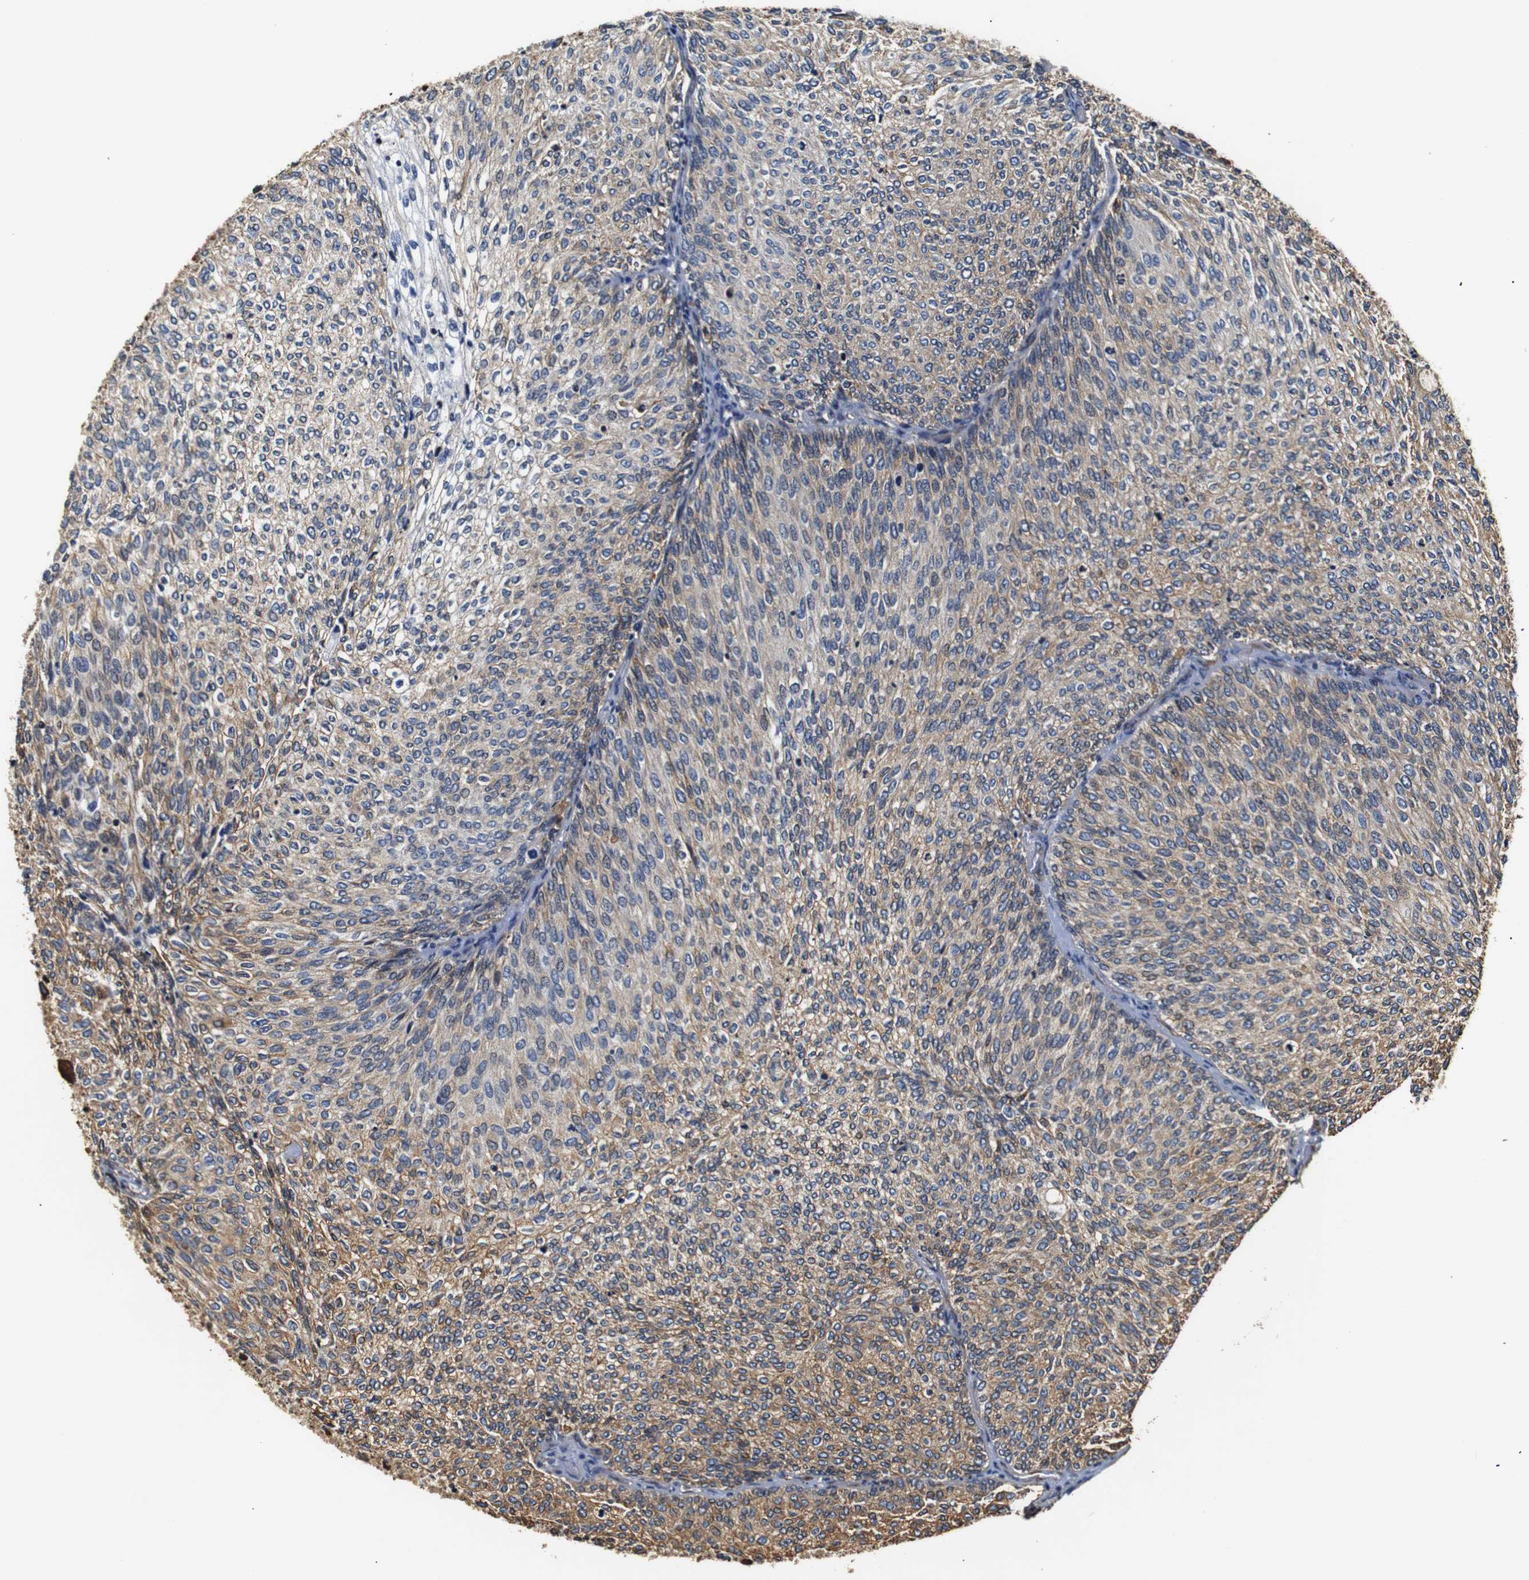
{"staining": {"intensity": "weak", "quantity": ">75%", "location": "cytoplasmic/membranous"}, "tissue": "urothelial cancer", "cell_type": "Tumor cells", "image_type": "cancer", "snomed": [{"axis": "morphology", "description": "Urothelial carcinoma, Low grade"}, {"axis": "topography", "description": "Urinary bladder"}], "caption": "The histopathology image reveals staining of urothelial carcinoma (low-grade), revealing weak cytoplasmic/membranous protein positivity (brown color) within tumor cells.", "gene": "HHIP", "patient": {"sex": "female", "age": 79}}